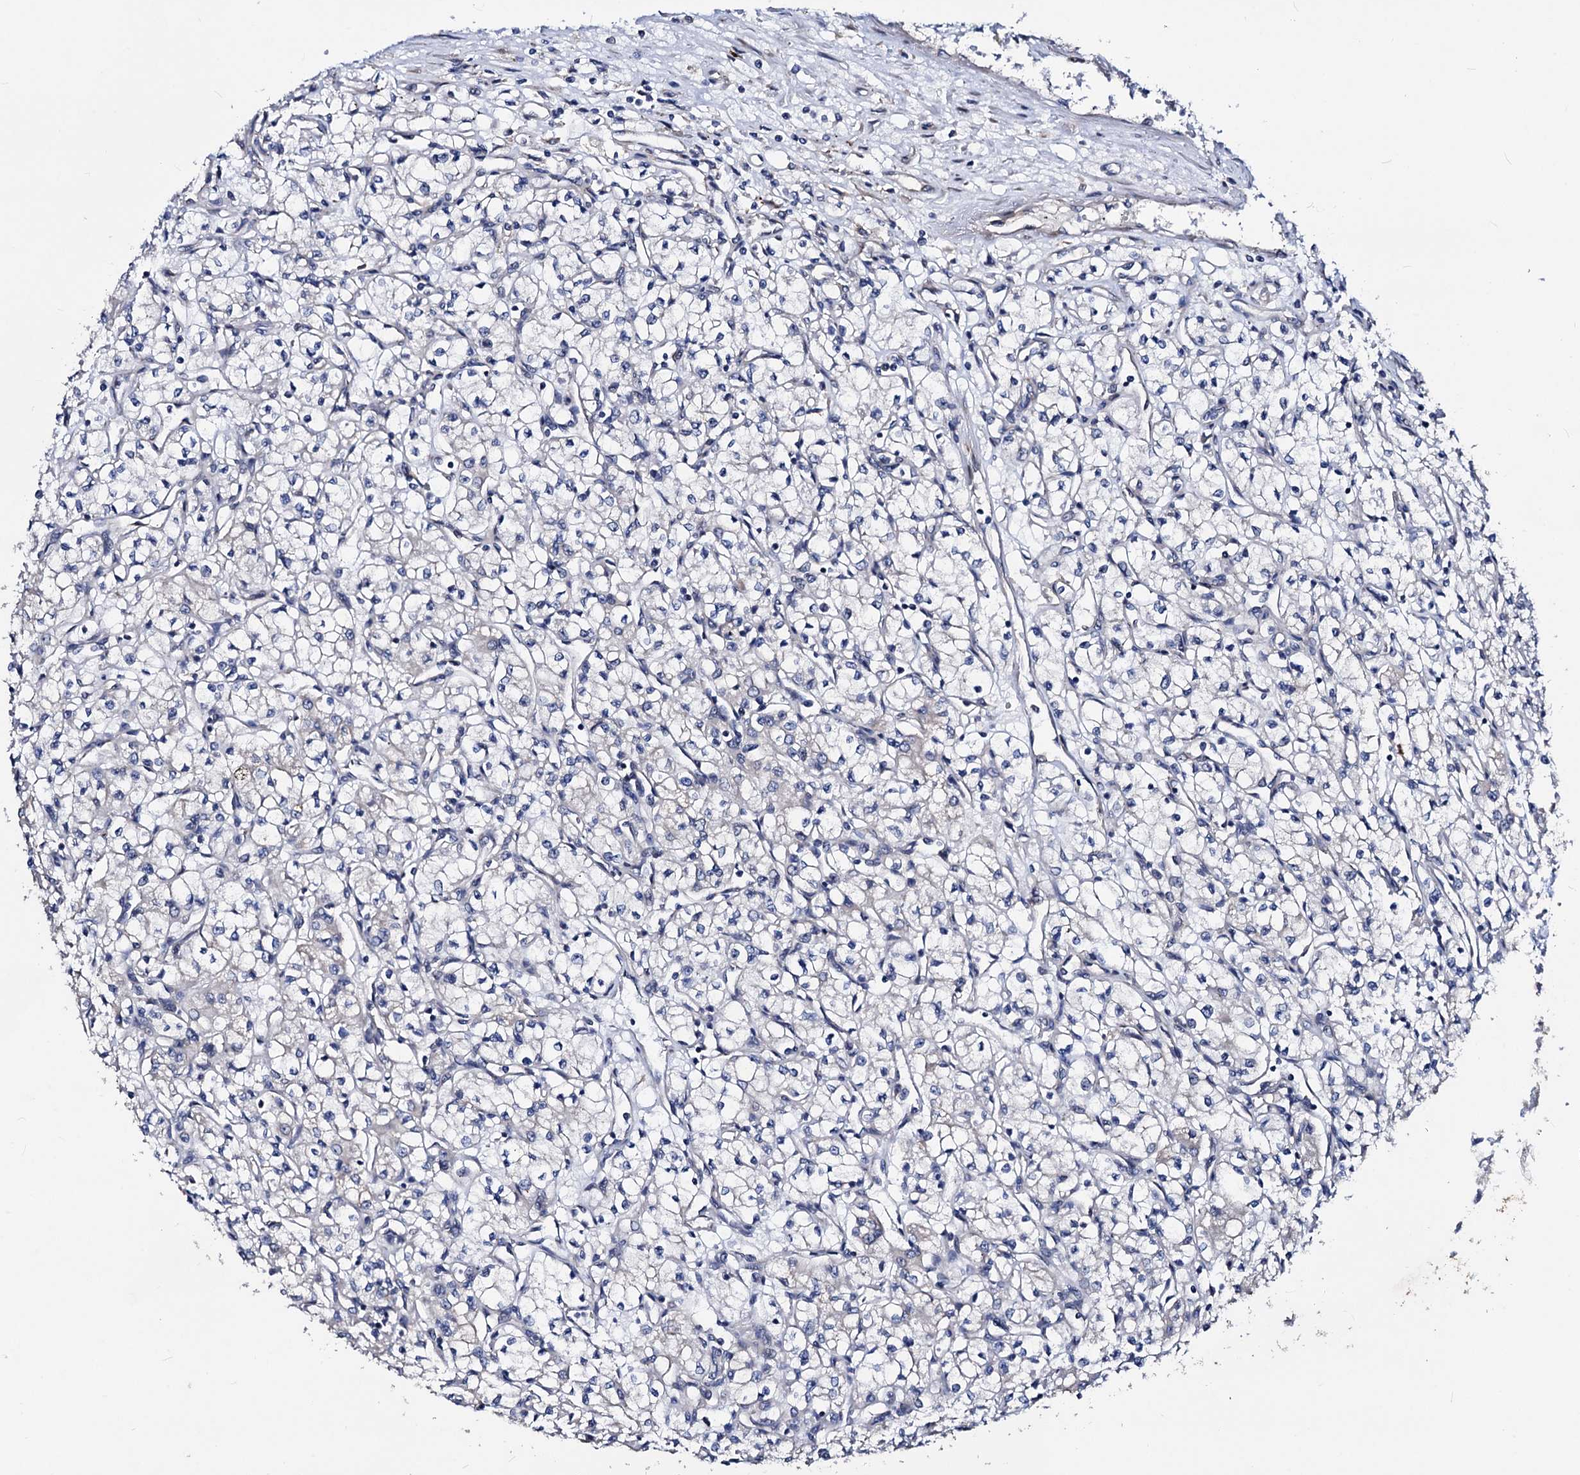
{"staining": {"intensity": "negative", "quantity": "none", "location": "none"}, "tissue": "renal cancer", "cell_type": "Tumor cells", "image_type": "cancer", "snomed": [{"axis": "morphology", "description": "Adenocarcinoma, NOS"}, {"axis": "topography", "description": "Kidney"}], "caption": "Micrograph shows no protein expression in tumor cells of renal cancer tissue.", "gene": "AKAP11", "patient": {"sex": "male", "age": 59}}